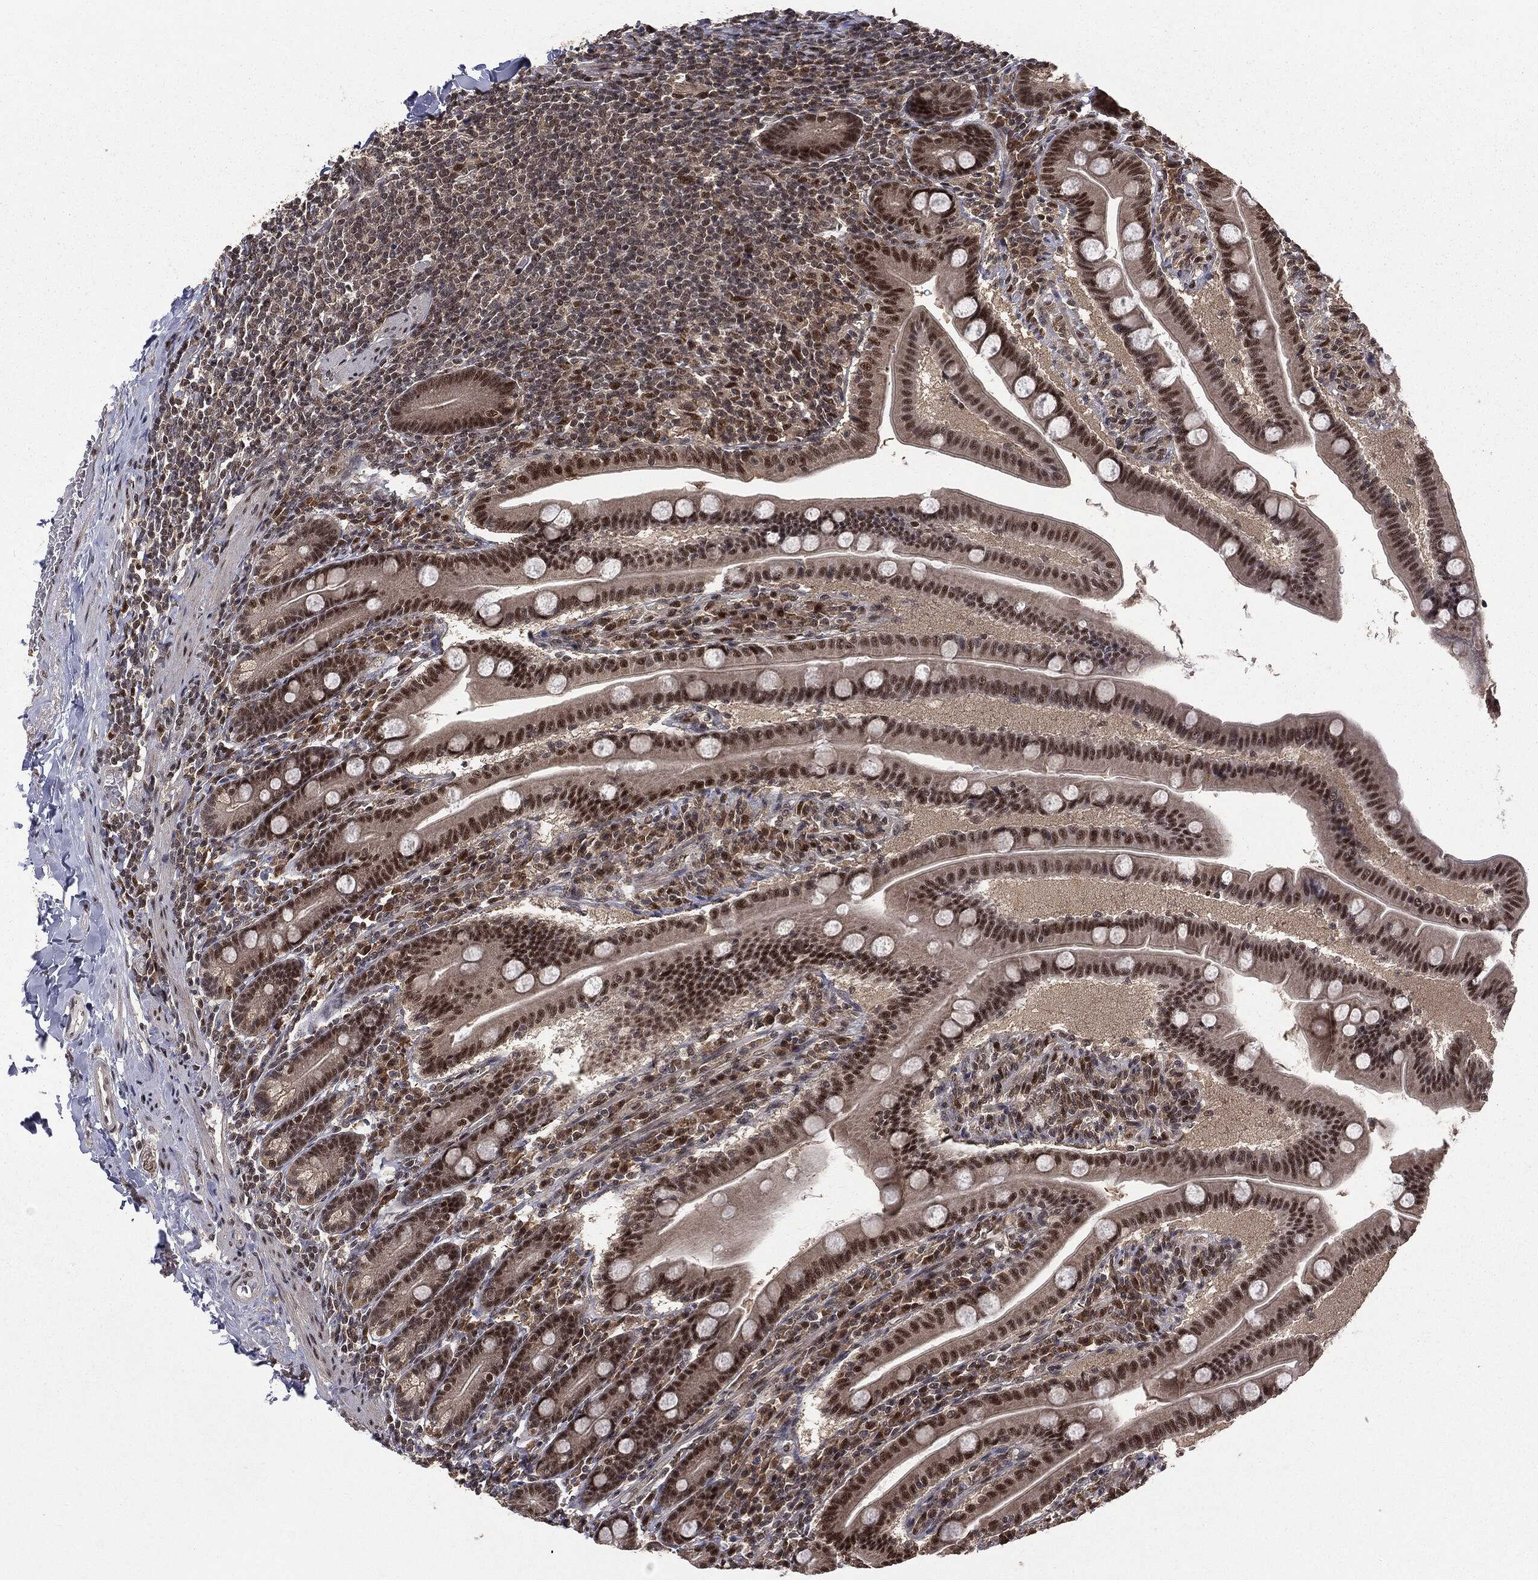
{"staining": {"intensity": "strong", "quantity": ">75%", "location": "nuclear"}, "tissue": "small intestine", "cell_type": "Glandular cells", "image_type": "normal", "snomed": [{"axis": "morphology", "description": "Normal tissue, NOS"}, {"axis": "topography", "description": "Small intestine"}], "caption": "Immunohistochemical staining of normal human small intestine demonstrates strong nuclear protein positivity in about >75% of glandular cells.", "gene": "JMJD6", "patient": {"sex": "male", "age": 66}}